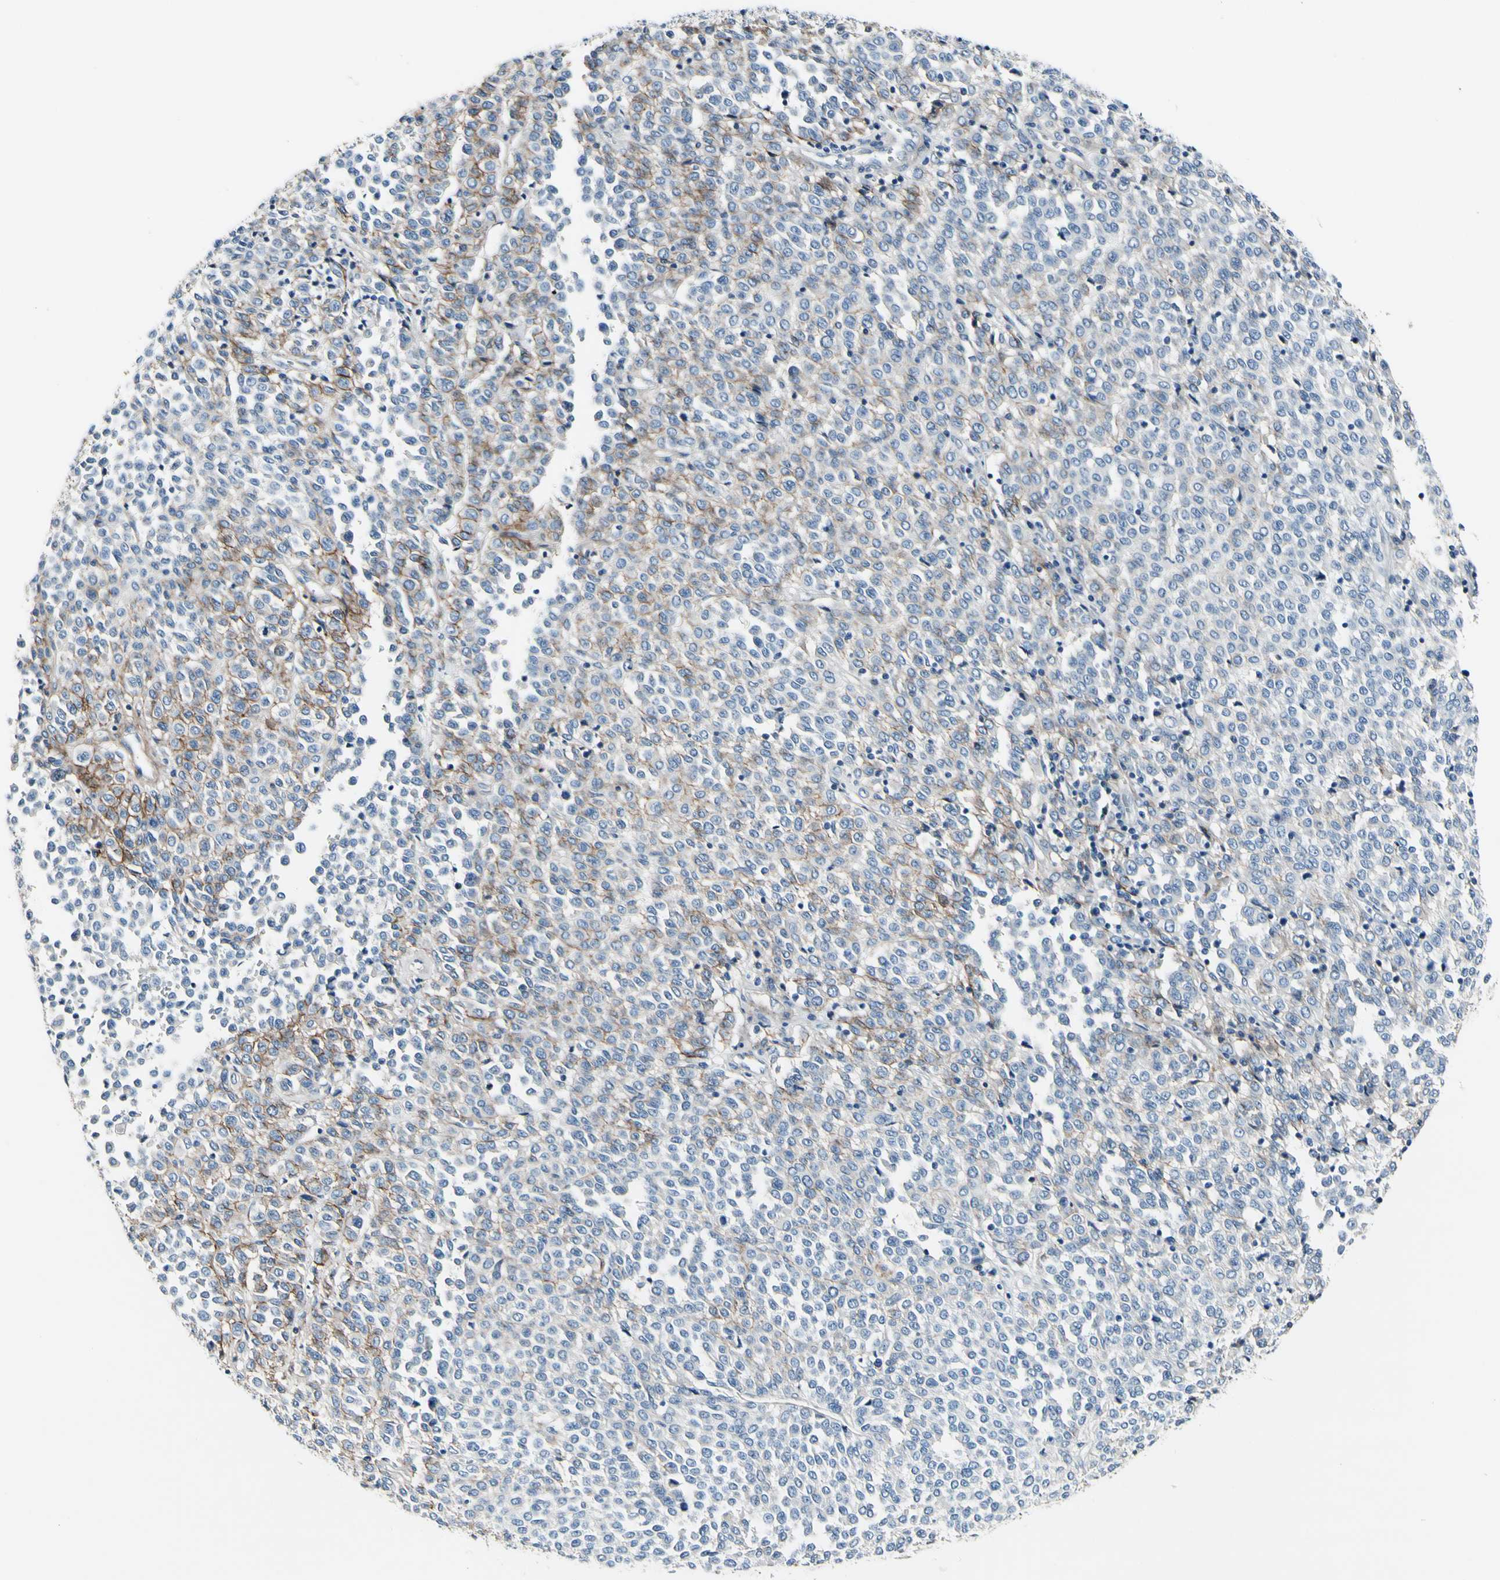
{"staining": {"intensity": "negative", "quantity": "none", "location": "none"}, "tissue": "melanoma", "cell_type": "Tumor cells", "image_type": "cancer", "snomed": [{"axis": "morphology", "description": "Malignant melanoma, Metastatic site"}, {"axis": "topography", "description": "Pancreas"}], "caption": "DAB (3,3'-diaminobenzidine) immunohistochemical staining of melanoma displays no significant positivity in tumor cells.", "gene": "COL6A3", "patient": {"sex": "female", "age": 30}}